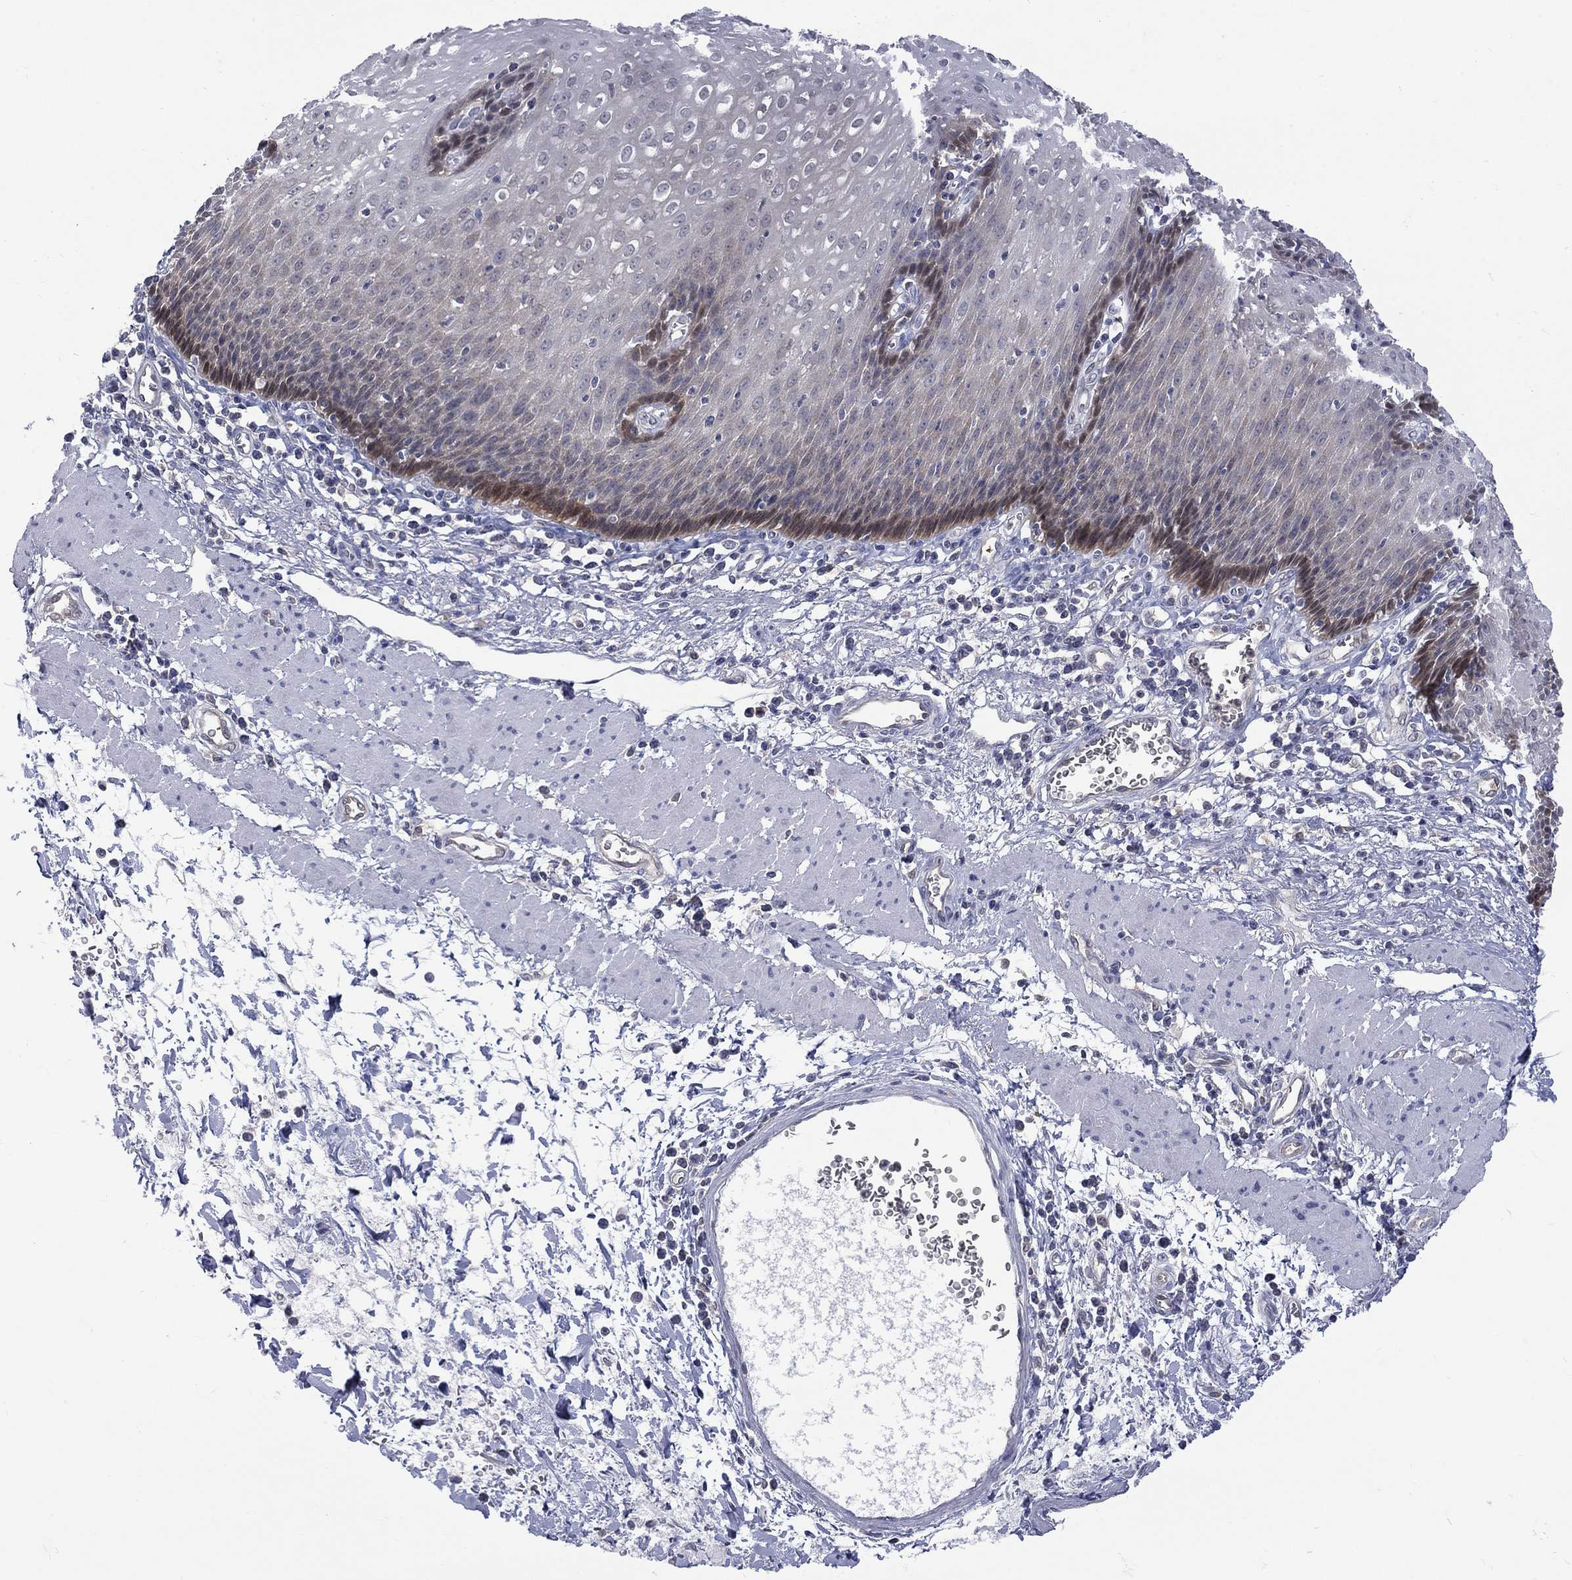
{"staining": {"intensity": "moderate", "quantity": "<25%", "location": "cytoplasmic/membranous,nuclear"}, "tissue": "esophagus", "cell_type": "Squamous epithelial cells", "image_type": "normal", "snomed": [{"axis": "morphology", "description": "Normal tissue, NOS"}, {"axis": "topography", "description": "Esophagus"}], "caption": "Moderate cytoplasmic/membranous,nuclear expression is appreciated in approximately <25% of squamous epithelial cells in benign esophagus. The protein is stained brown, and the nuclei are stained in blue (DAB (3,3'-diaminobenzidine) IHC with brightfield microscopy, high magnification).", "gene": "HKDC1", "patient": {"sex": "male", "age": 57}}